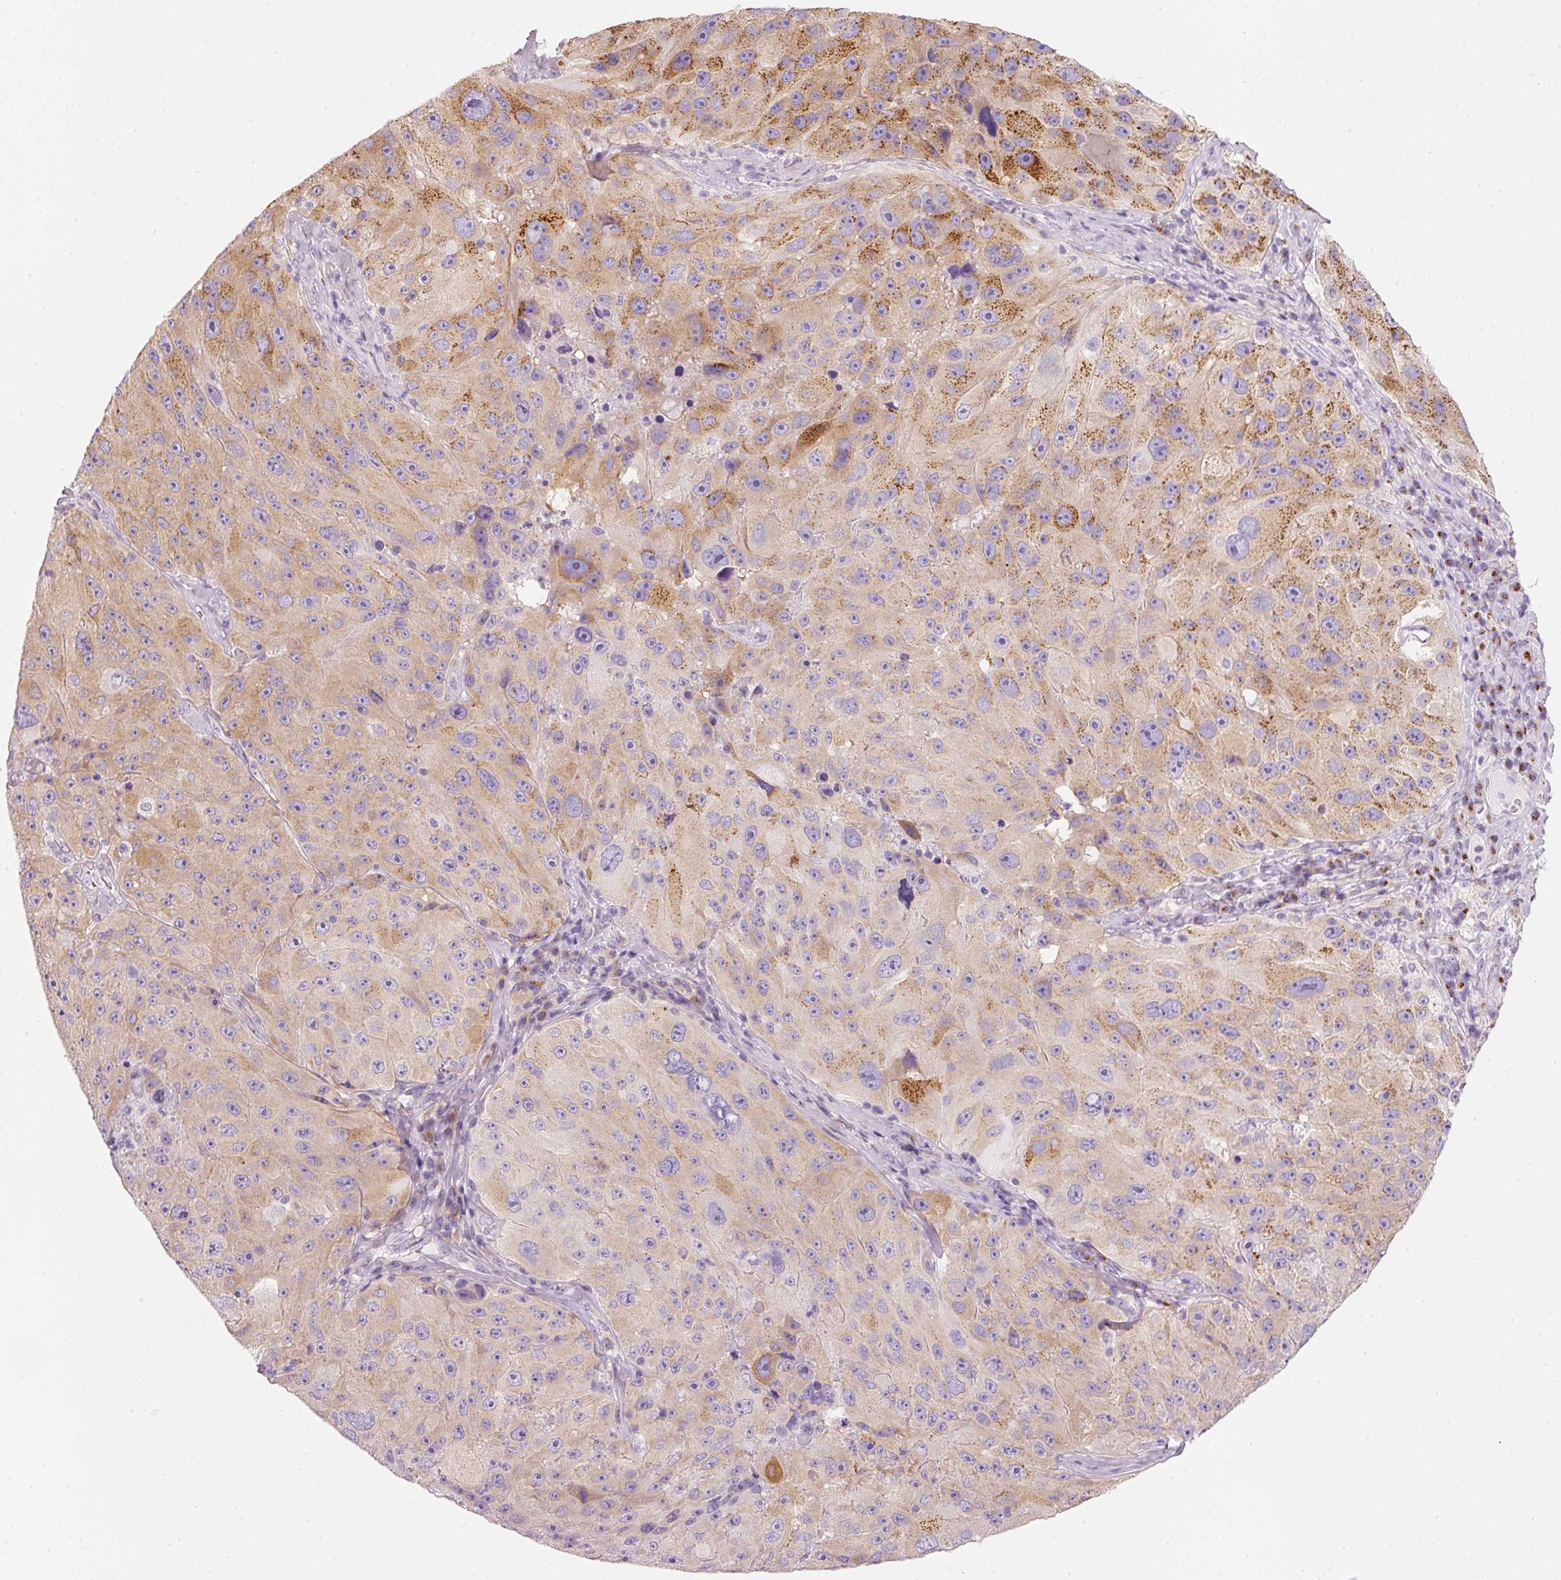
{"staining": {"intensity": "moderate", "quantity": "25%-75%", "location": "cytoplasmic/membranous"}, "tissue": "melanoma", "cell_type": "Tumor cells", "image_type": "cancer", "snomed": [{"axis": "morphology", "description": "Malignant melanoma, Metastatic site"}, {"axis": "topography", "description": "Lymph node"}], "caption": "Immunohistochemical staining of melanoma reveals medium levels of moderate cytoplasmic/membranous expression in about 25%-75% of tumor cells.", "gene": "PDXDC1", "patient": {"sex": "male", "age": 62}}